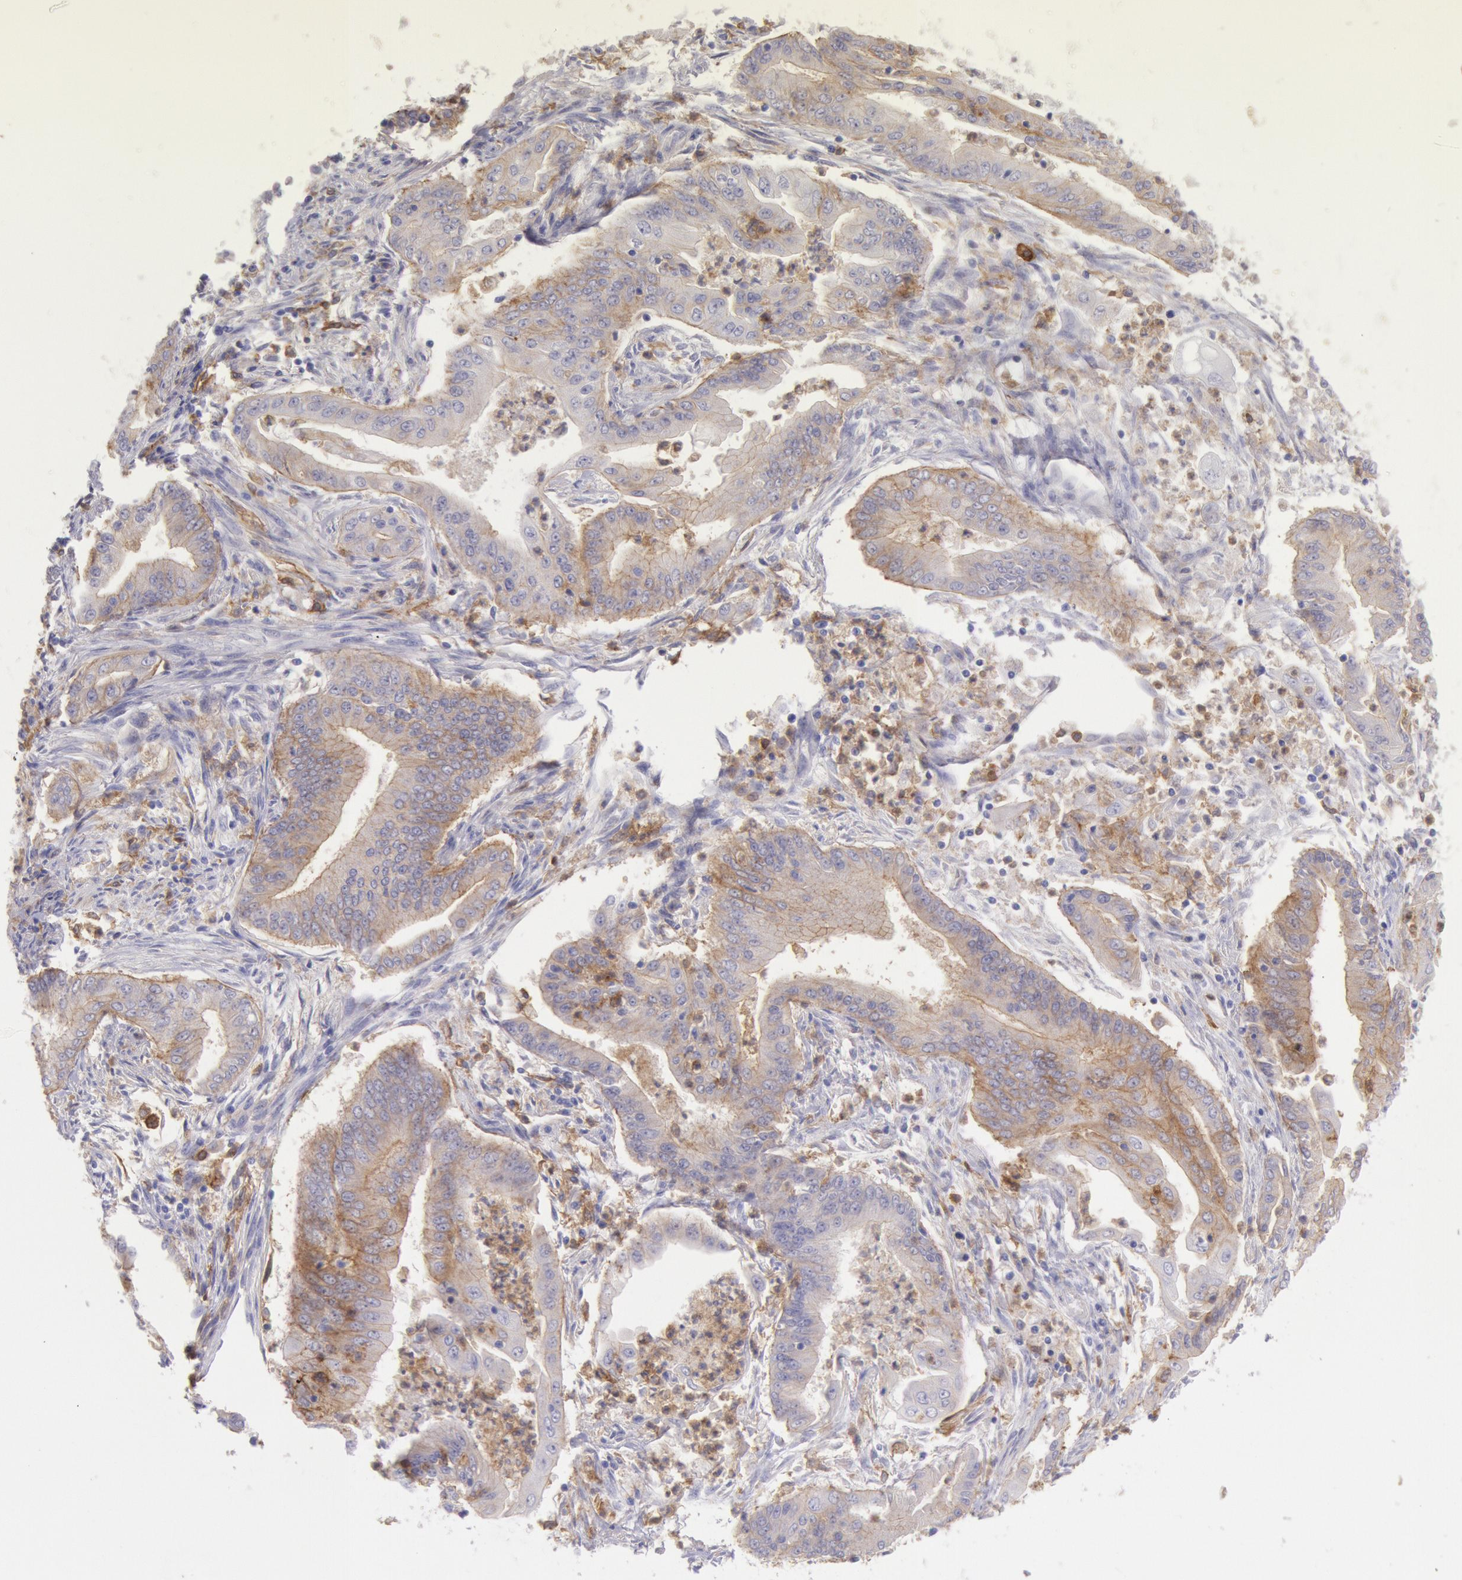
{"staining": {"intensity": "weak", "quantity": "25%-75%", "location": "cytoplasmic/membranous"}, "tissue": "endometrial cancer", "cell_type": "Tumor cells", "image_type": "cancer", "snomed": [{"axis": "morphology", "description": "Adenocarcinoma, NOS"}, {"axis": "topography", "description": "Endometrium"}], "caption": "Tumor cells reveal low levels of weak cytoplasmic/membranous expression in approximately 25%-75% of cells in endometrial cancer.", "gene": "LYN", "patient": {"sex": "female", "age": 63}}